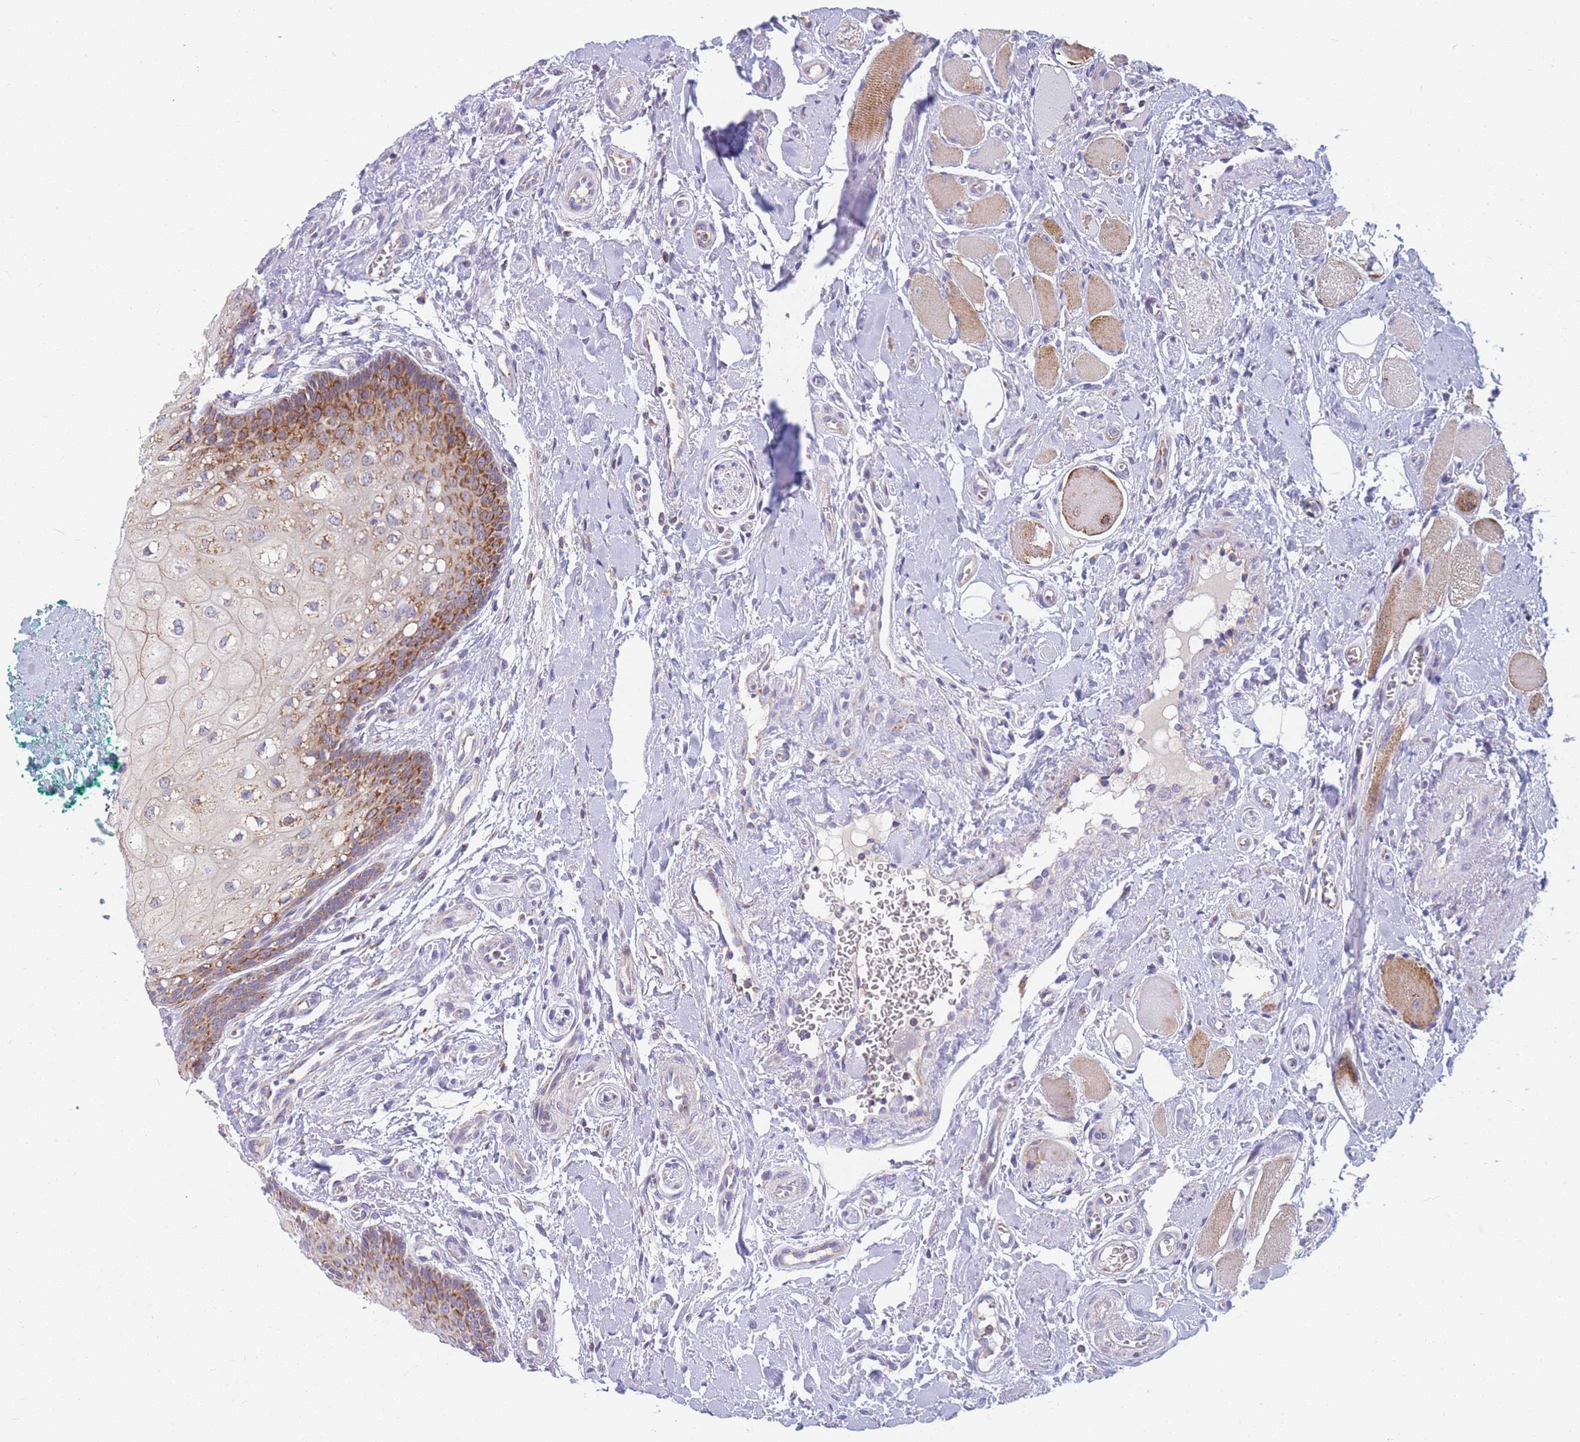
{"staining": {"intensity": "strong", "quantity": "25%-75%", "location": "cytoplasmic/membranous"}, "tissue": "oral mucosa", "cell_type": "Squamous epithelial cells", "image_type": "normal", "snomed": [{"axis": "morphology", "description": "Normal tissue, NOS"}, {"axis": "morphology", "description": "Squamous cell carcinoma, NOS"}, {"axis": "topography", "description": "Oral tissue"}, {"axis": "topography", "description": "Tounge, NOS"}, {"axis": "topography", "description": "Head-Neck"}], "caption": "This is an image of IHC staining of unremarkable oral mucosa, which shows strong staining in the cytoplasmic/membranous of squamous epithelial cells.", "gene": "MRPS11", "patient": {"sex": "male", "age": 79}}